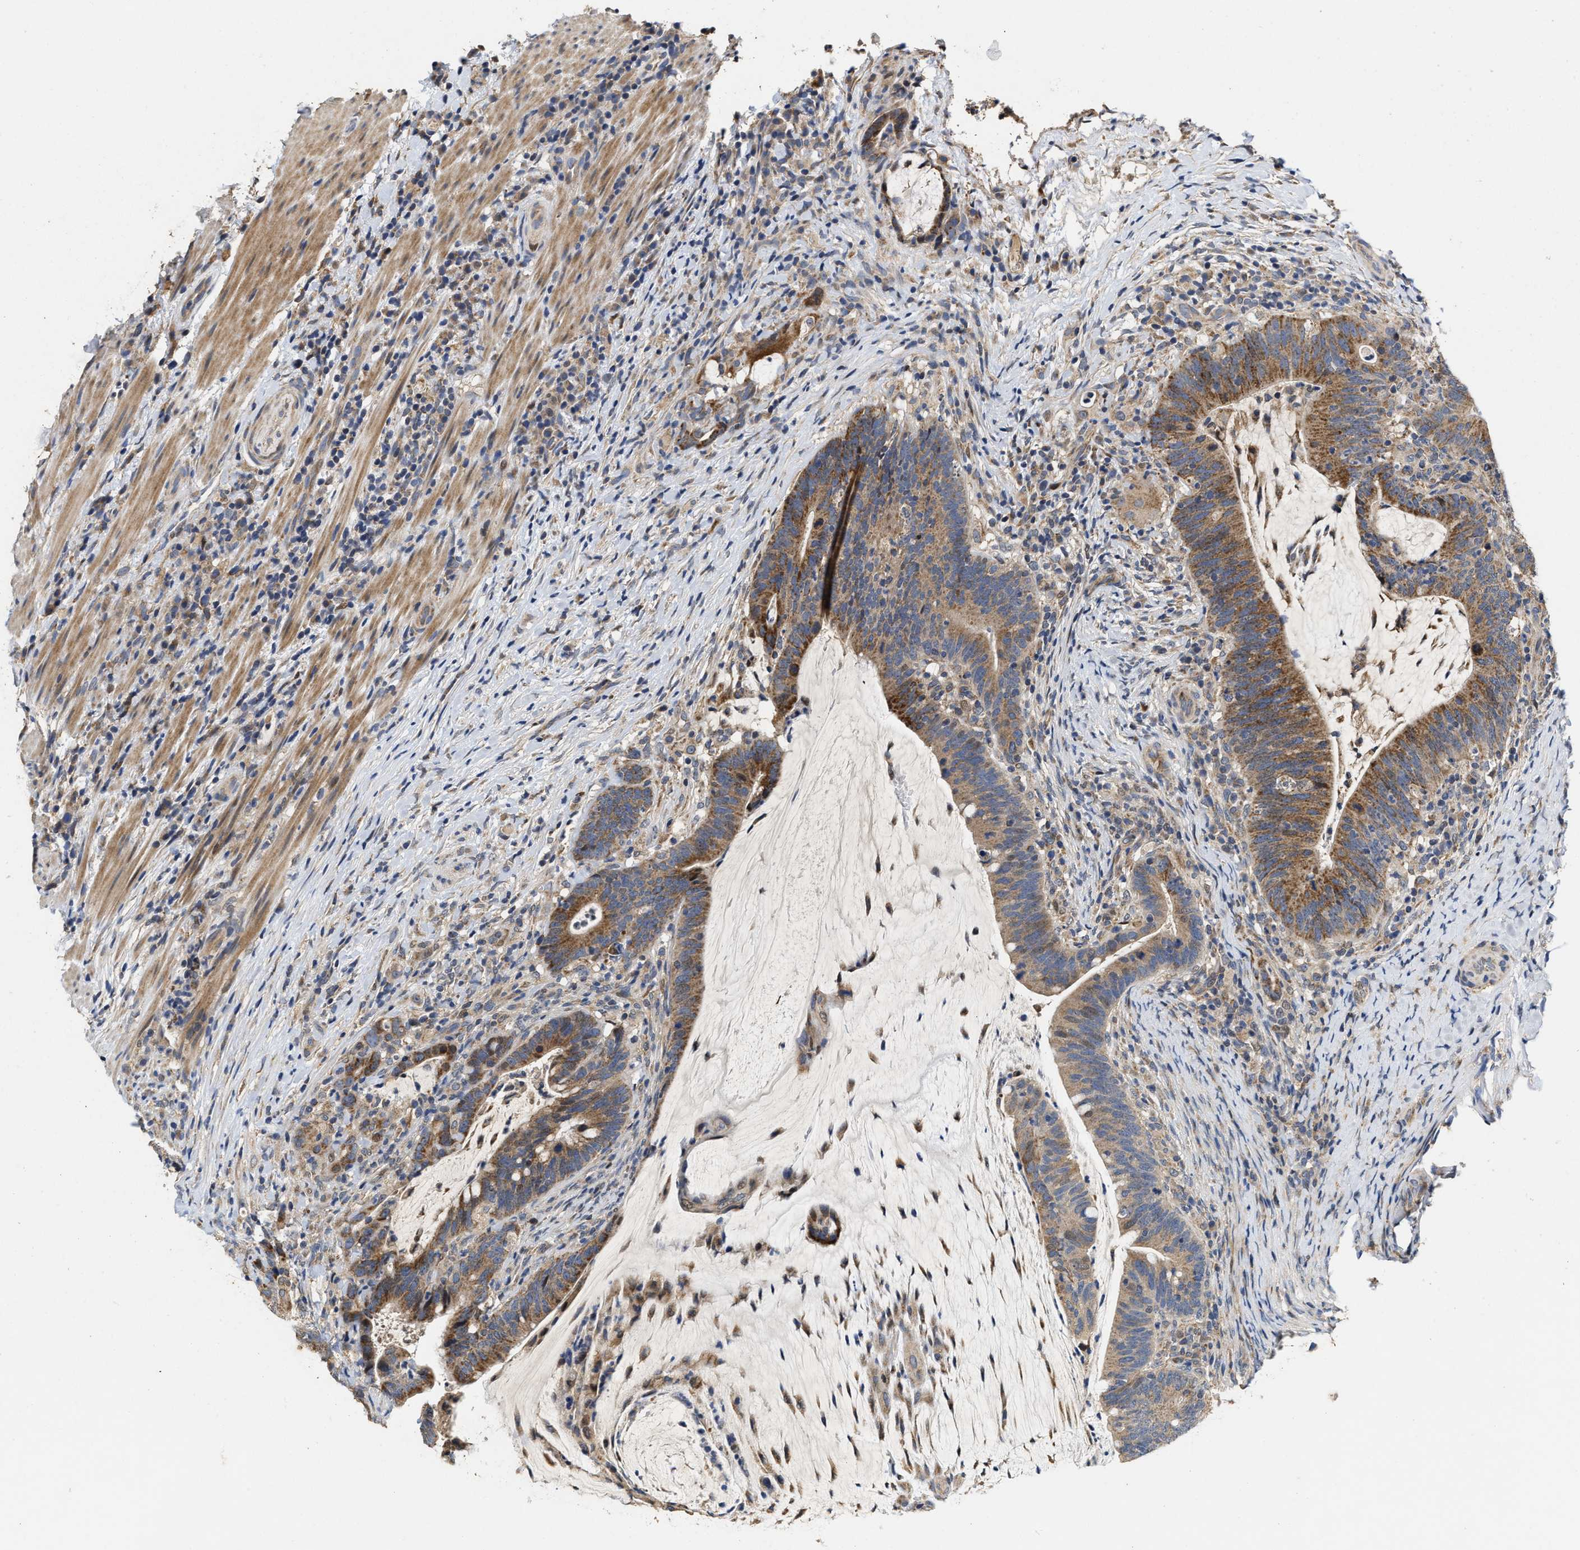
{"staining": {"intensity": "moderate", "quantity": ">75%", "location": "cytoplasmic/membranous"}, "tissue": "colorectal cancer", "cell_type": "Tumor cells", "image_type": "cancer", "snomed": [{"axis": "morphology", "description": "Adenocarcinoma, NOS"}, {"axis": "topography", "description": "Colon"}], "caption": "A photomicrograph showing moderate cytoplasmic/membranous expression in about >75% of tumor cells in colorectal cancer (adenocarcinoma), as visualized by brown immunohistochemical staining.", "gene": "SCYL2", "patient": {"sex": "female", "age": 66}}